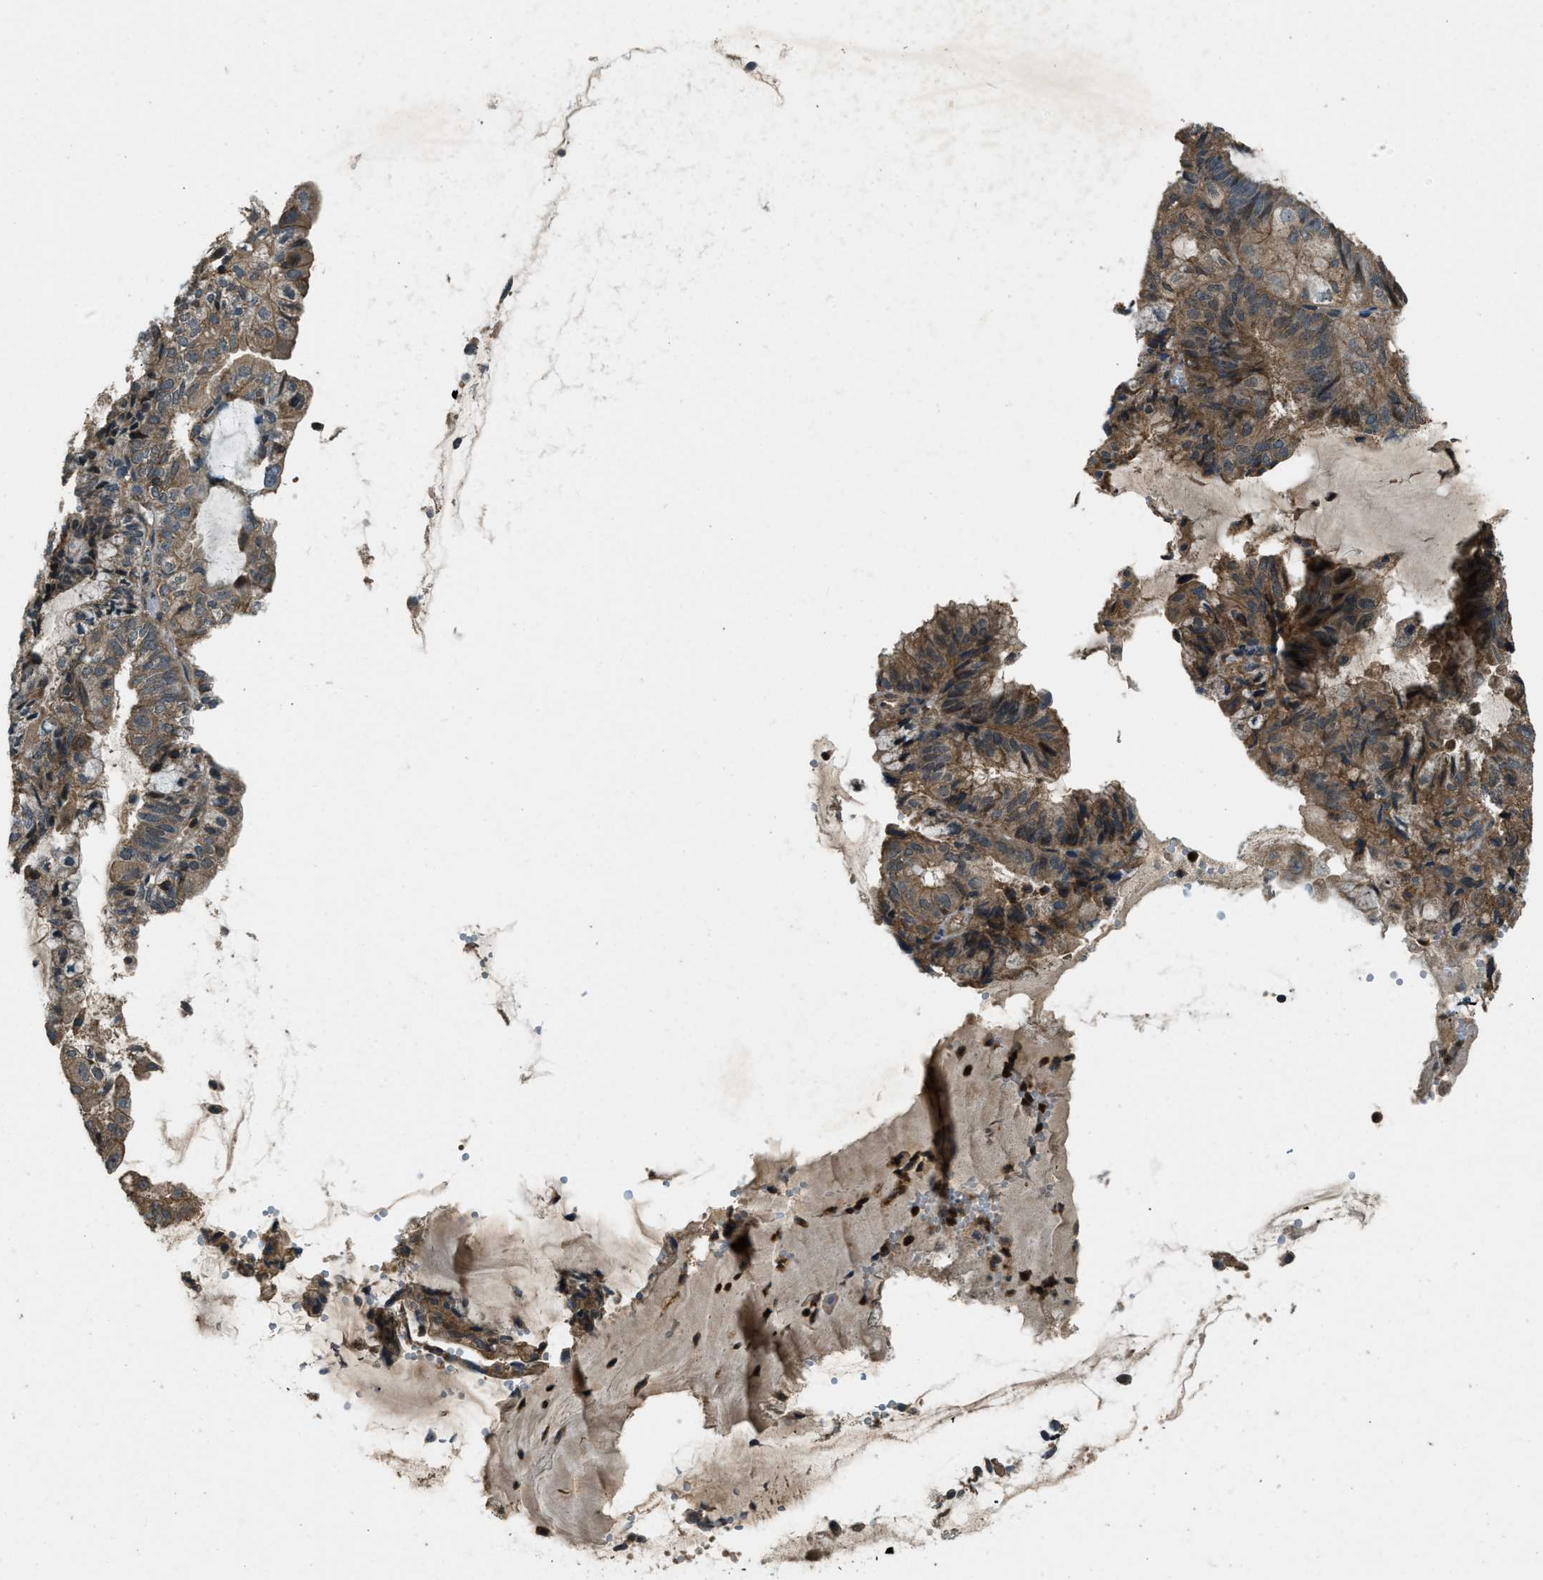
{"staining": {"intensity": "moderate", "quantity": ">75%", "location": "cytoplasmic/membranous"}, "tissue": "endometrial cancer", "cell_type": "Tumor cells", "image_type": "cancer", "snomed": [{"axis": "morphology", "description": "Adenocarcinoma, NOS"}, {"axis": "topography", "description": "Endometrium"}], "caption": "Immunohistochemistry (IHC) of endometrial adenocarcinoma shows medium levels of moderate cytoplasmic/membranous positivity in approximately >75% of tumor cells. The staining was performed using DAB (3,3'-diaminobenzidine) to visualize the protein expression in brown, while the nuclei were stained in blue with hematoxylin (Magnification: 20x).", "gene": "ATP8B1", "patient": {"sex": "female", "age": 81}}